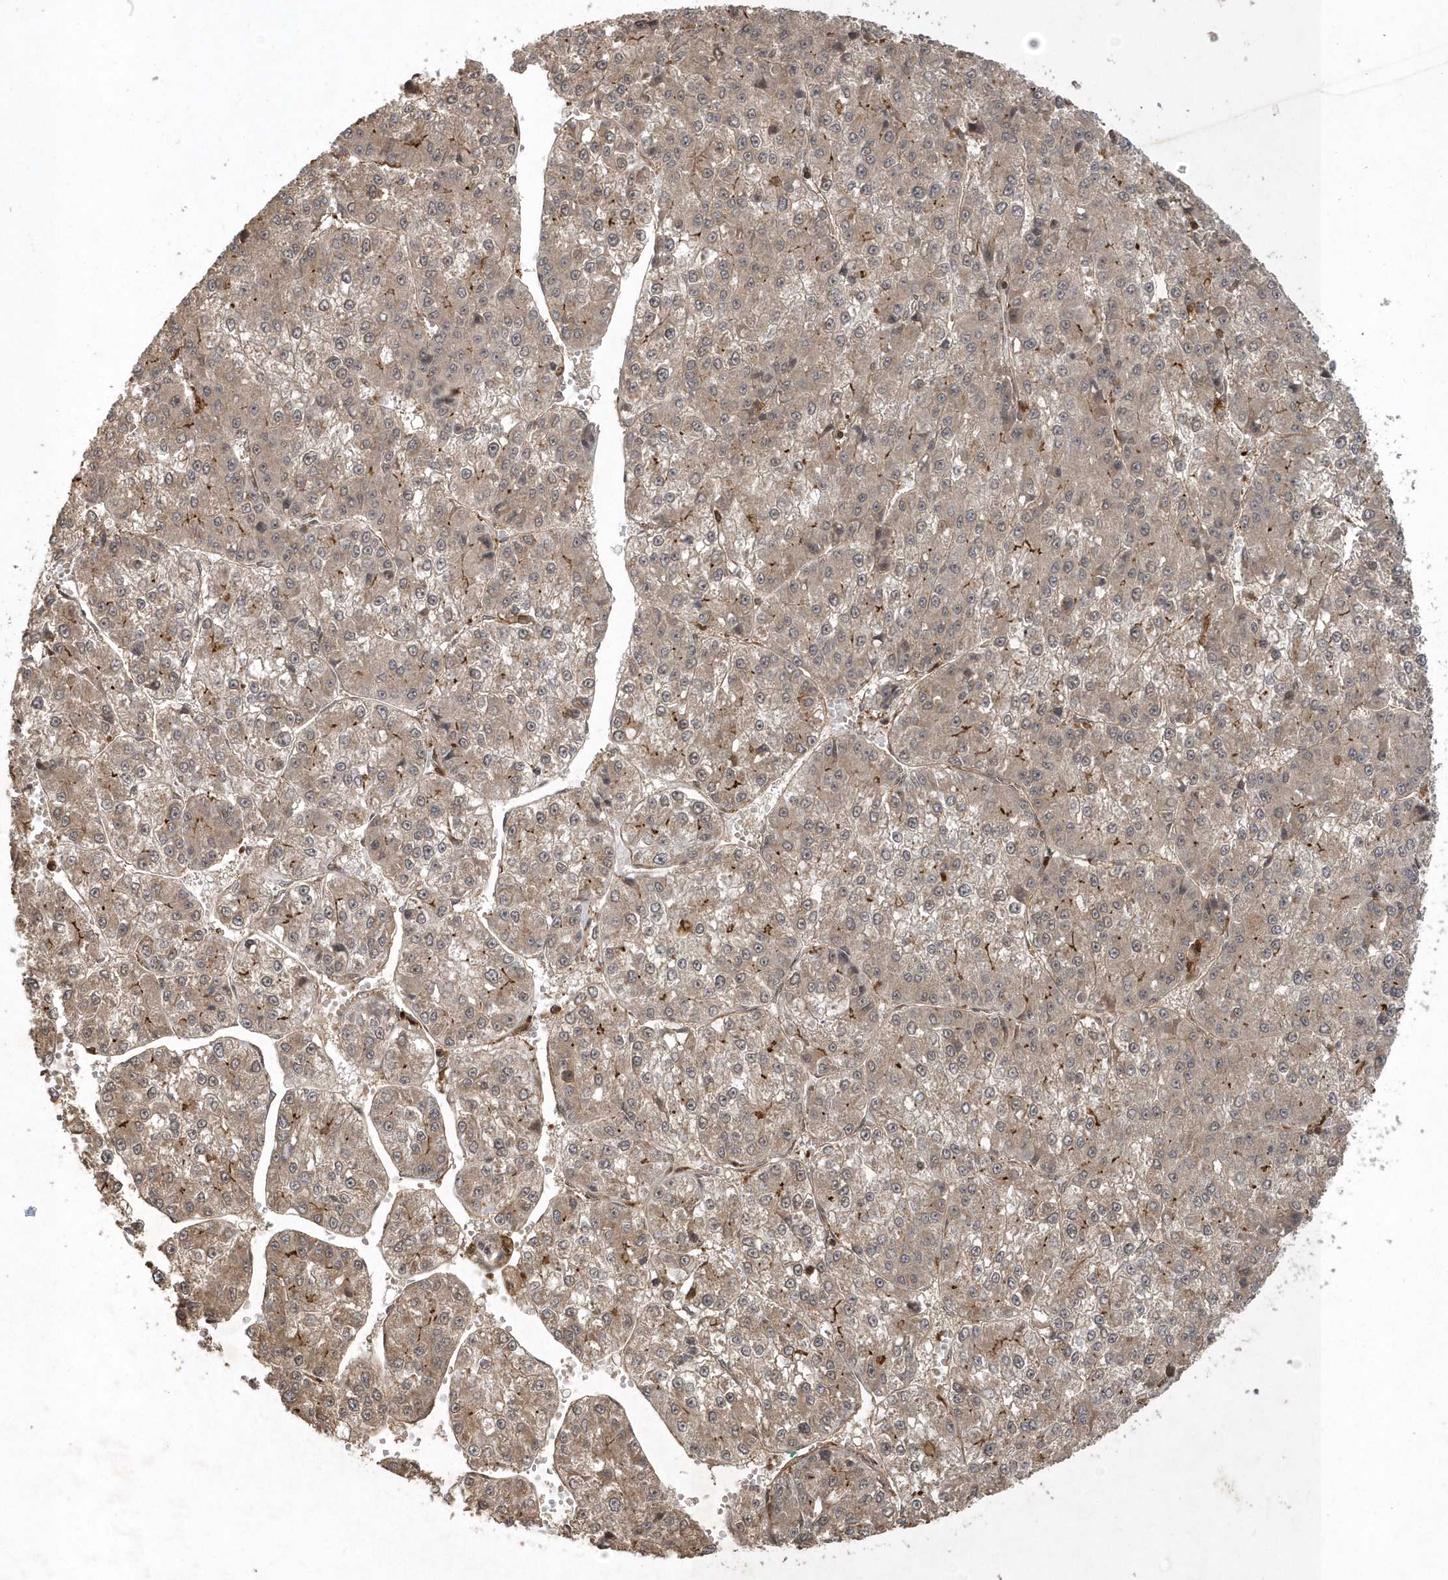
{"staining": {"intensity": "moderate", "quantity": ">75%", "location": "cytoplasmic/membranous"}, "tissue": "liver cancer", "cell_type": "Tumor cells", "image_type": "cancer", "snomed": [{"axis": "morphology", "description": "Carcinoma, Hepatocellular, NOS"}, {"axis": "topography", "description": "Liver"}], "caption": "Immunohistochemistry (IHC) of liver hepatocellular carcinoma reveals medium levels of moderate cytoplasmic/membranous expression in about >75% of tumor cells.", "gene": "LACC1", "patient": {"sex": "female", "age": 73}}